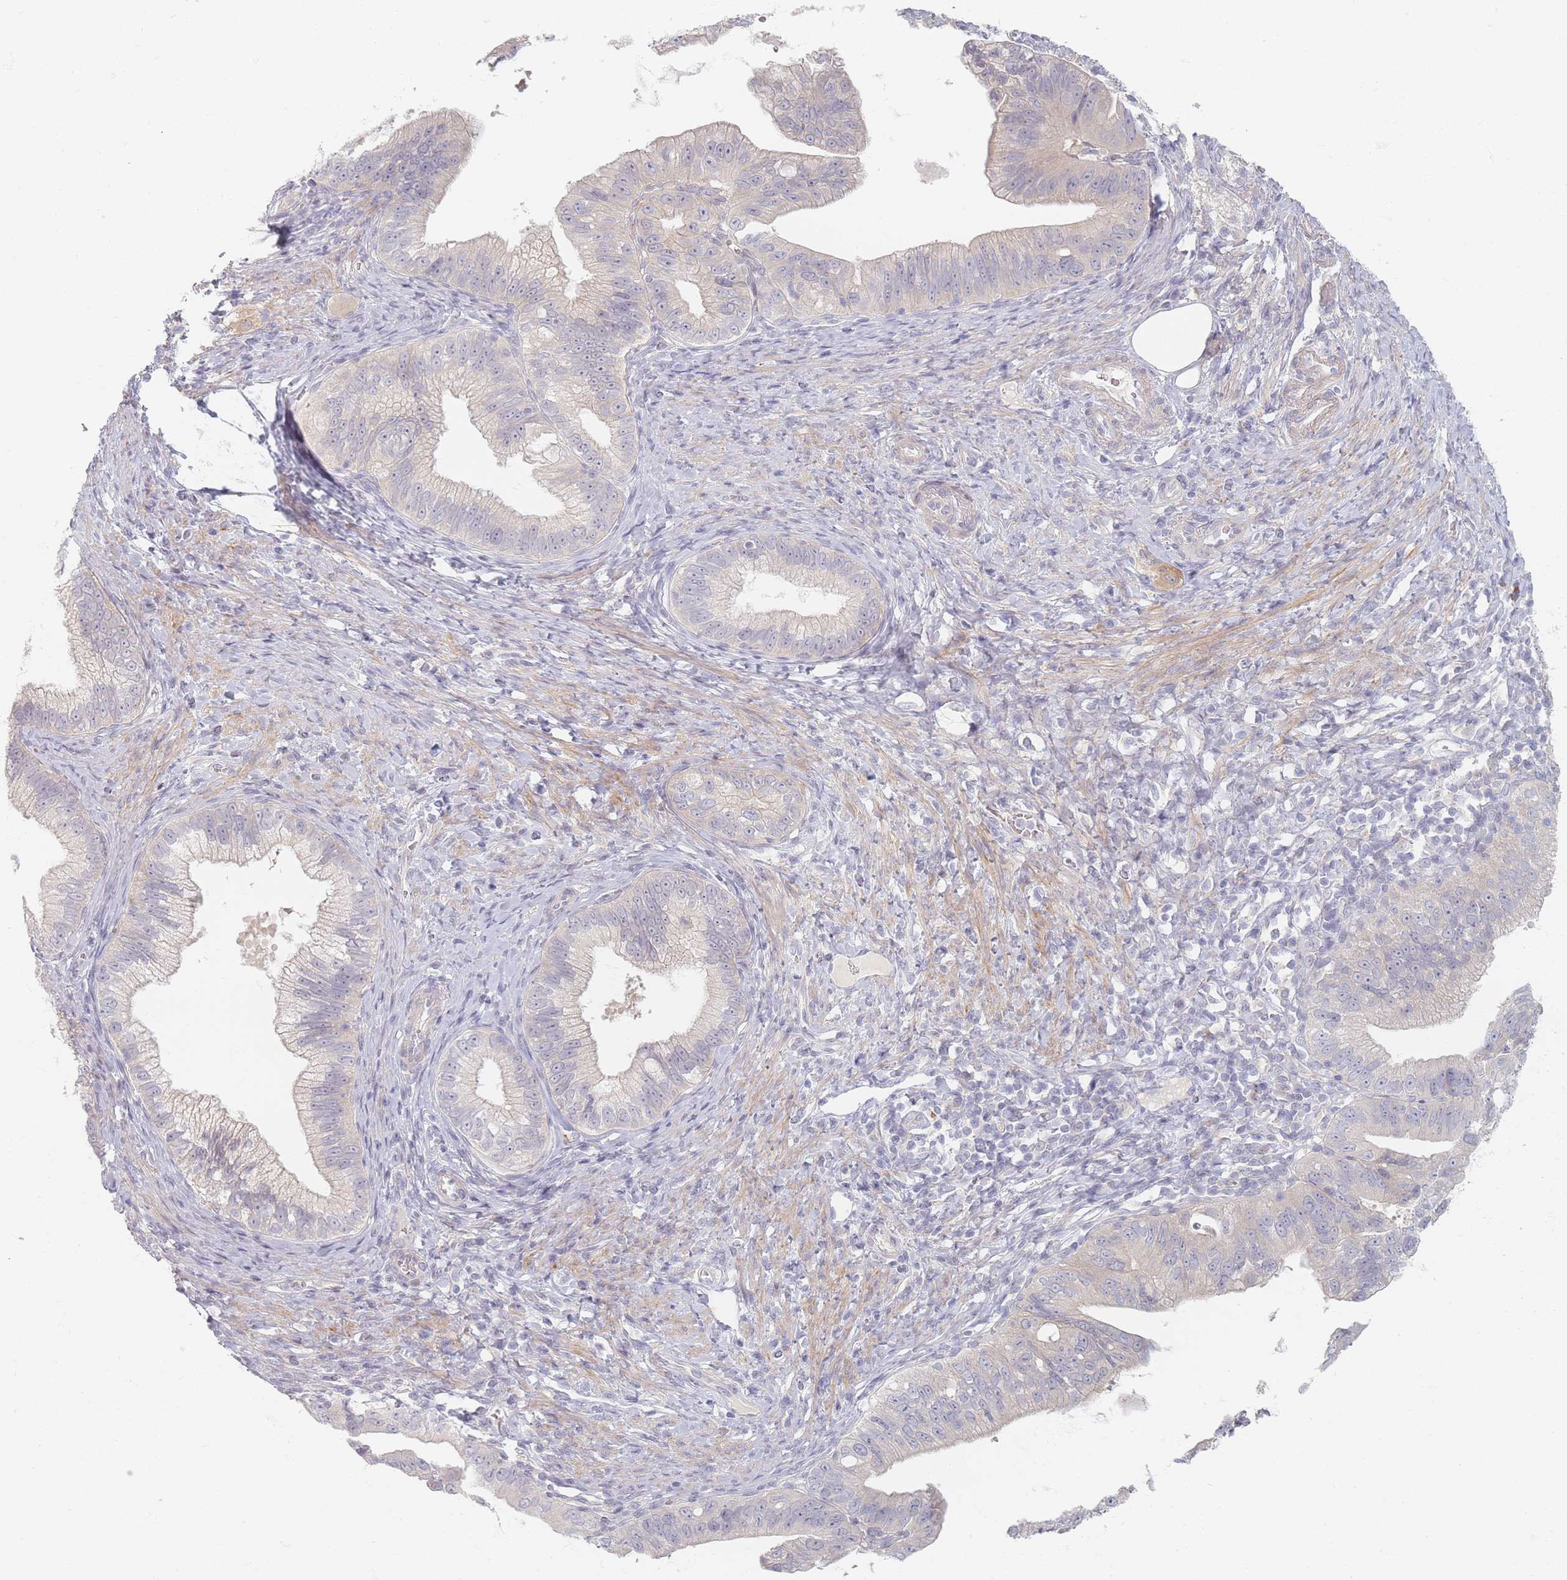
{"staining": {"intensity": "negative", "quantity": "none", "location": "none"}, "tissue": "pancreatic cancer", "cell_type": "Tumor cells", "image_type": "cancer", "snomed": [{"axis": "morphology", "description": "Adenocarcinoma, NOS"}, {"axis": "topography", "description": "Pancreas"}], "caption": "There is no significant expression in tumor cells of pancreatic cancer (adenocarcinoma).", "gene": "TMOD1", "patient": {"sex": "male", "age": 70}}